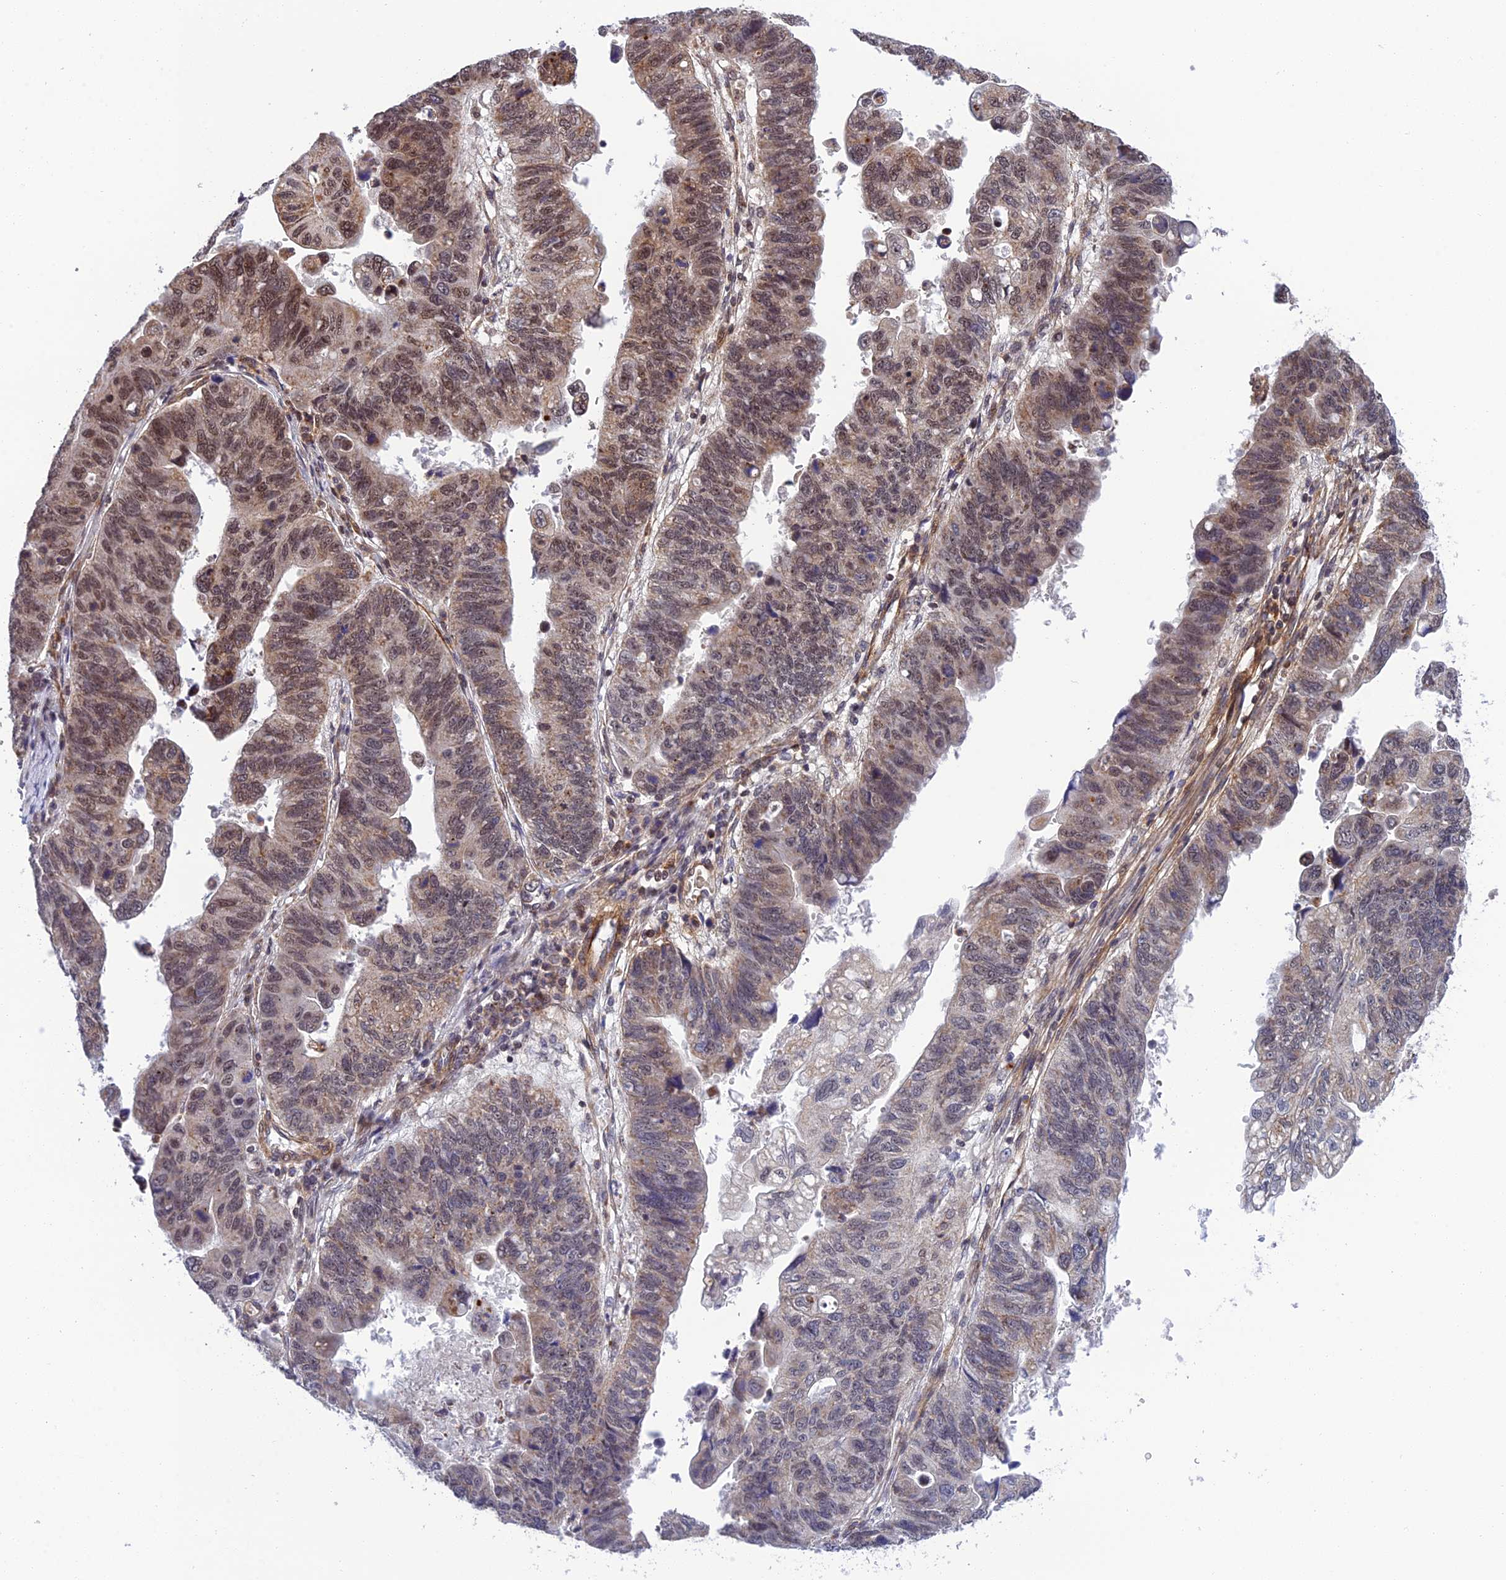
{"staining": {"intensity": "moderate", "quantity": "25%-75%", "location": "nuclear"}, "tissue": "stomach cancer", "cell_type": "Tumor cells", "image_type": "cancer", "snomed": [{"axis": "morphology", "description": "Adenocarcinoma, NOS"}, {"axis": "topography", "description": "Stomach"}], "caption": "Human stomach cancer (adenocarcinoma) stained for a protein (brown) demonstrates moderate nuclear positive expression in about 25%-75% of tumor cells.", "gene": "REXO1", "patient": {"sex": "male", "age": 59}}